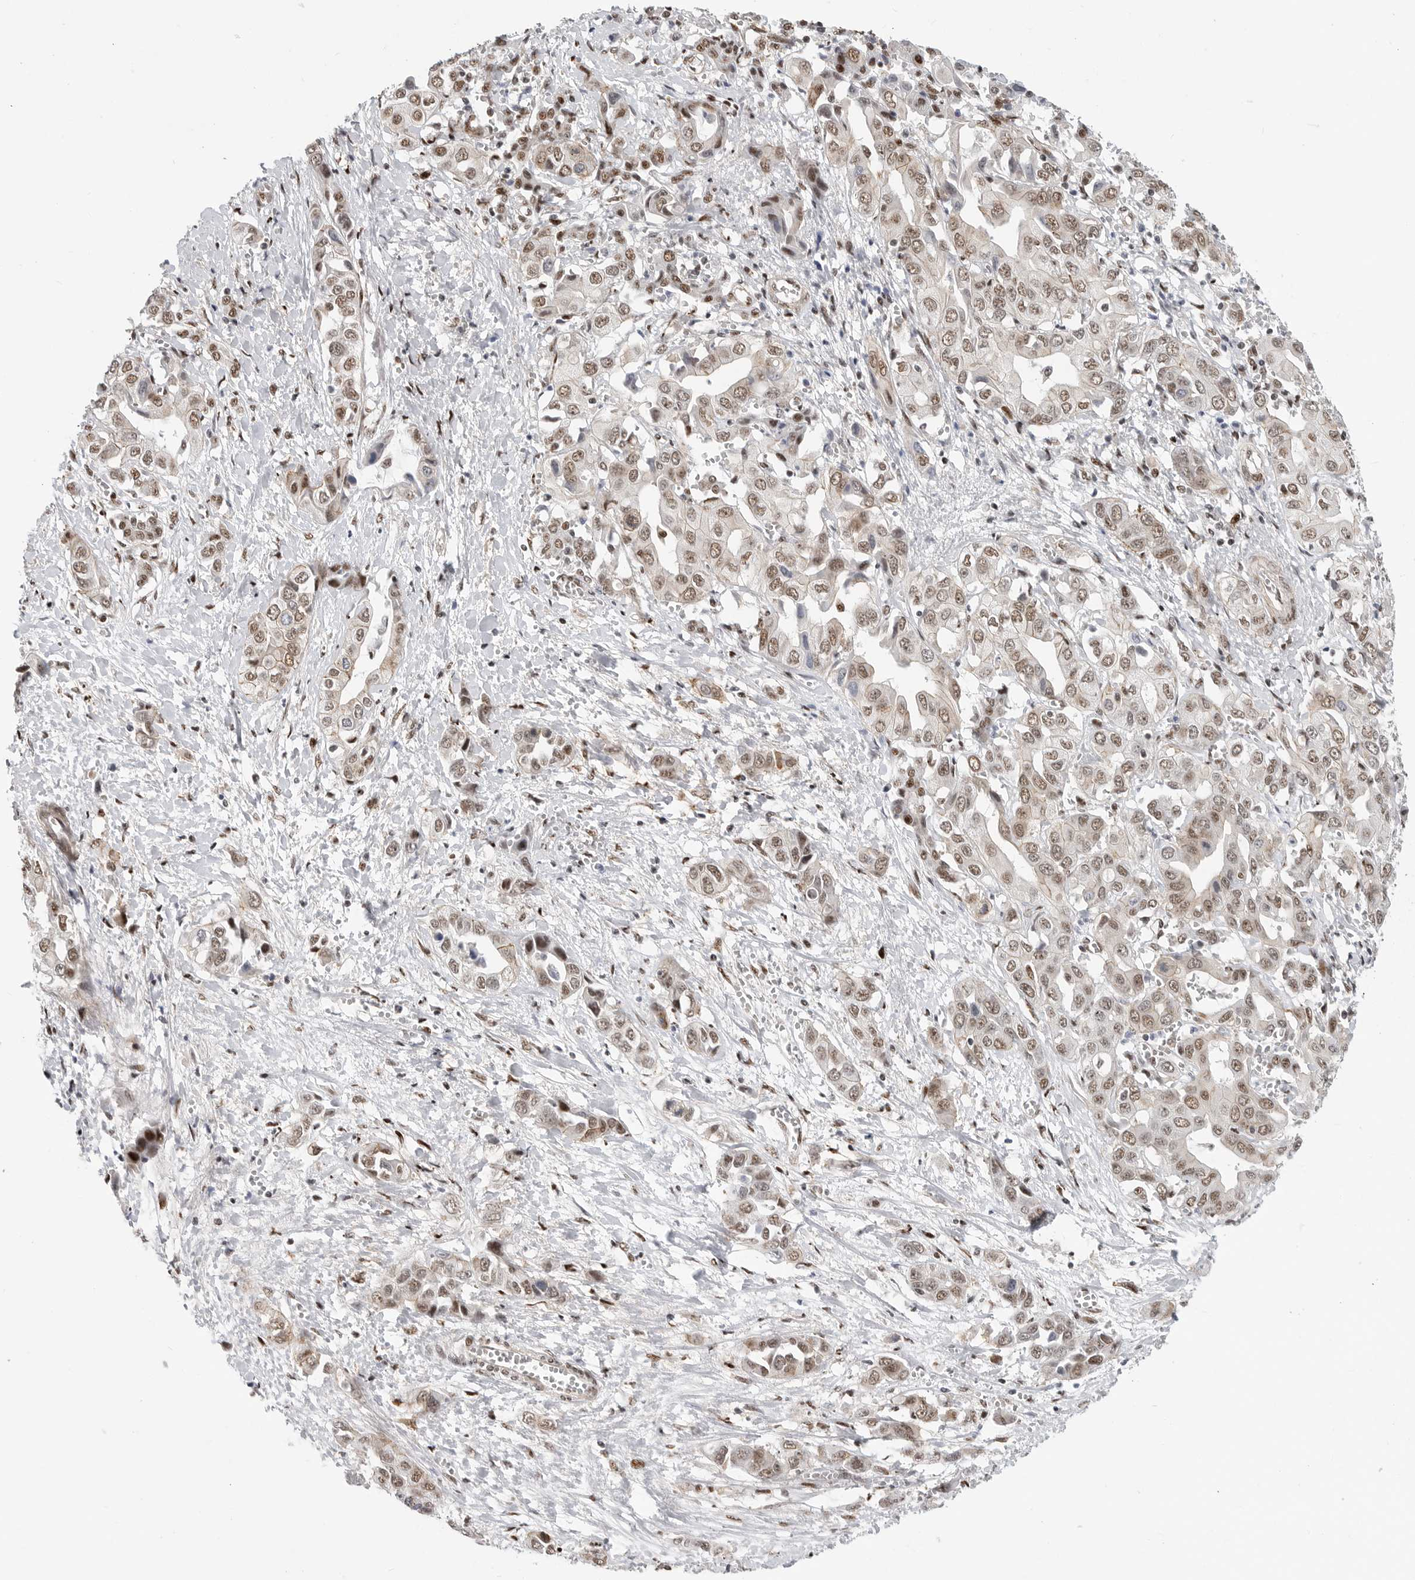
{"staining": {"intensity": "moderate", "quantity": ">75%", "location": "nuclear"}, "tissue": "liver cancer", "cell_type": "Tumor cells", "image_type": "cancer", "snomed": [{"axis": "morphology", "description": "Cholangiocarcinoma"}, {"axis": "topography", "description": "Liver"}], "caption": "DAB immunohistochemical staining of human liver cancer (cholangiocarcinoma) exhibits moderate nuclear protein positivity in approximately >75% of tumor cells.", "gene": "GPATCH2", "patient": {"sex": "female", "age": 52}}